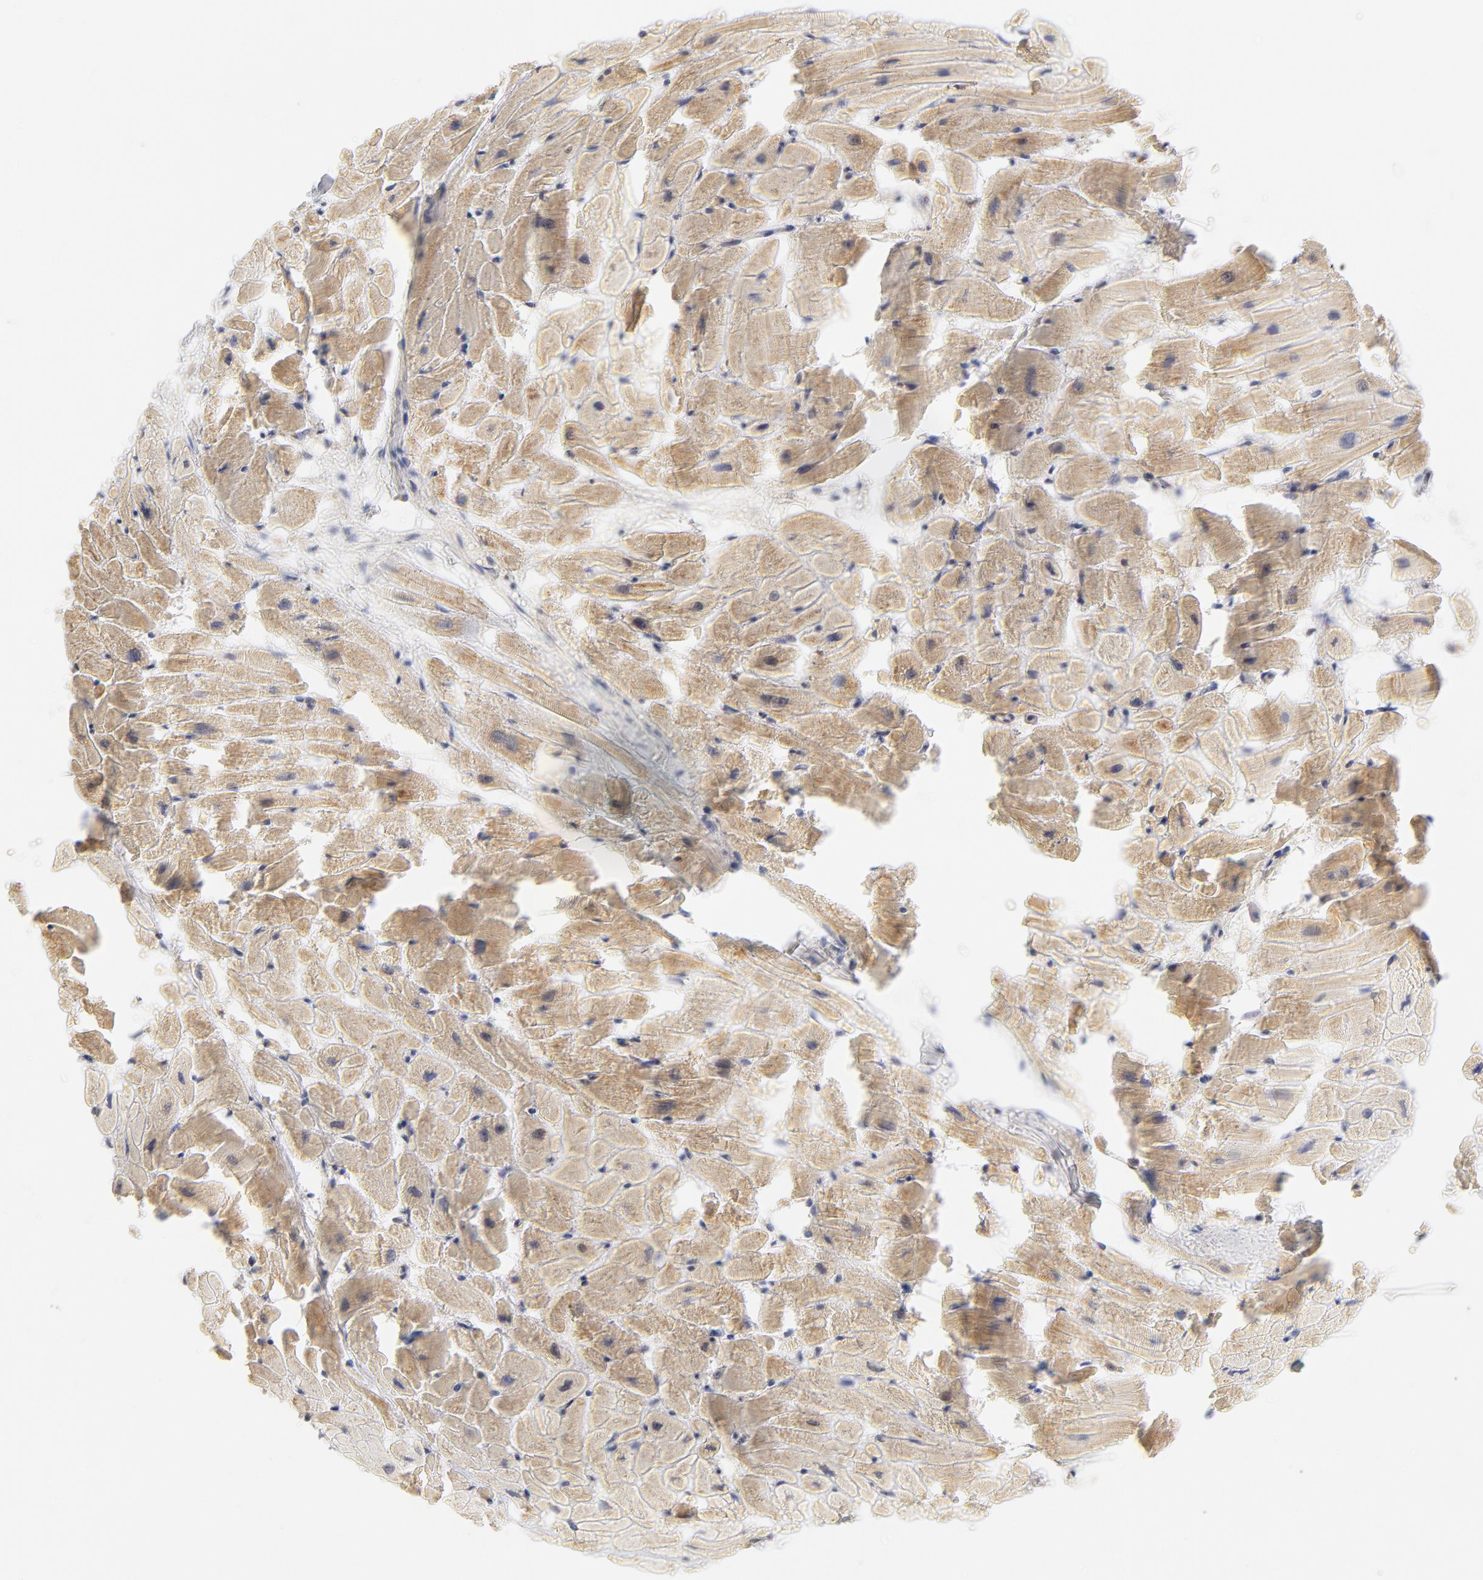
{"staining": {"intensity": "weak", "quantity": ">75%", "location": "cytoplasmic/membranous"}, "tissue": "heart muscle", "cell_type": "Cardiomyocytes", "image_type": "normal", "snomed": [{"axis": "morphology", "description": "Normal tissue, NOS"}, {"axis": "topography", "description": "Heart"}], "caption": "High-magnification brightfield microscopy of unremarkable heart muscle stained with DAB (brown) and counterstained with hematoxylin (blue). cardiomyocytes exhibit weak cytoplasmic/membranous staining is present in approximately>75% of cells.", "gene": "MTERF2", "patient": {"sex": "female", "age": 19}}